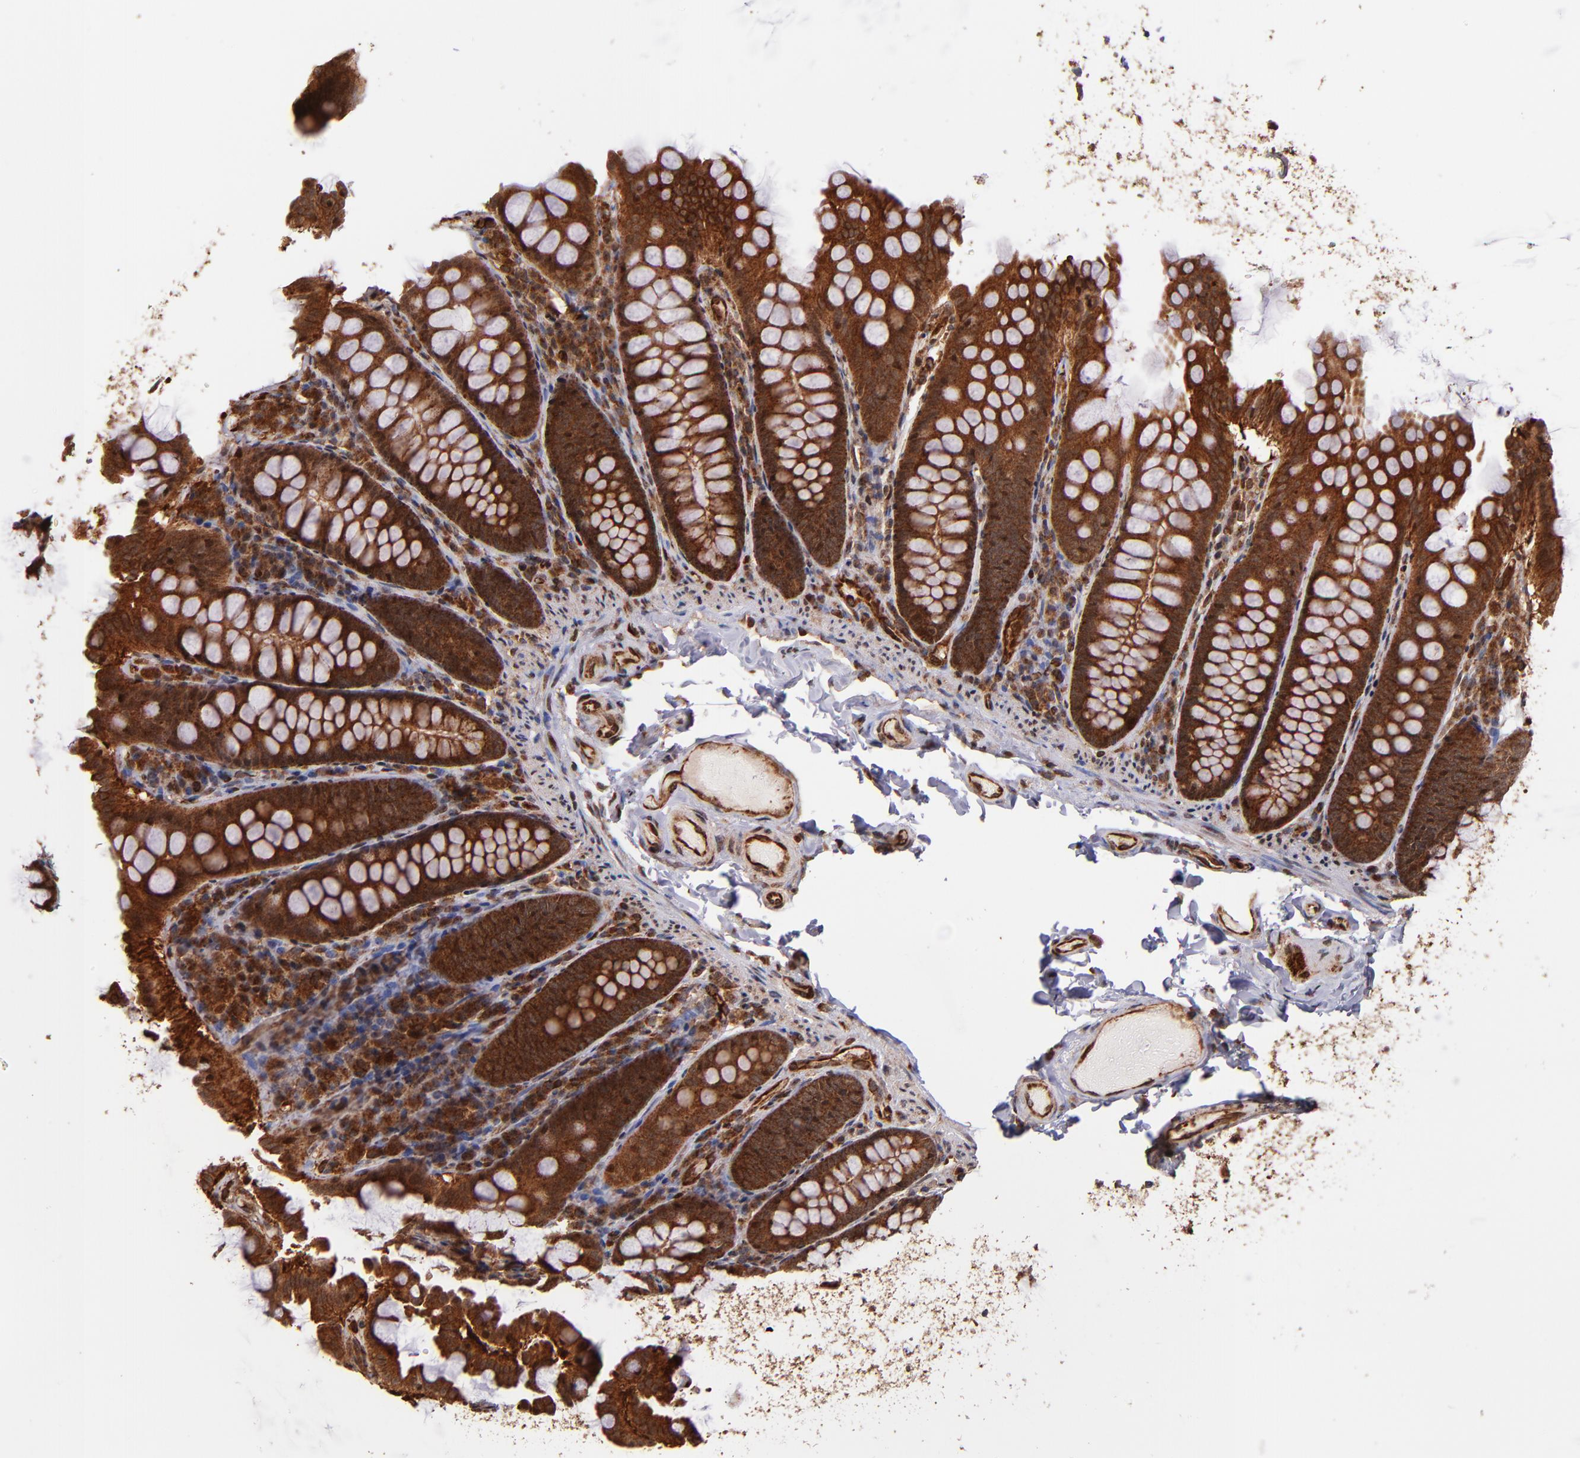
{"staining": {"intensity": "strong", "quantity": ">75%", "location": "cytoplasmic/membranous"}, "tissue": "colon", "cell_type": "Endothelial cells", "image_type": "normal", "snomed": [{"axis": "morphology", "description": "Normal tissue, NOS"}, {"axis": "topography", "description": "Colon"}], "caption": "Immunohistochemical staining of unremarkable human colon demonstrates strong cytoplasmic/membranous protein staining in approximately >75% of endothelial cells. (Stains: DAB (3,3'-diaminobenzidine) in brown, nuclei in blue, Microscopy: brightfield microscopy at high magnification).", "gene": "STX8", "patient": {"sex": "female", "age": 61}}